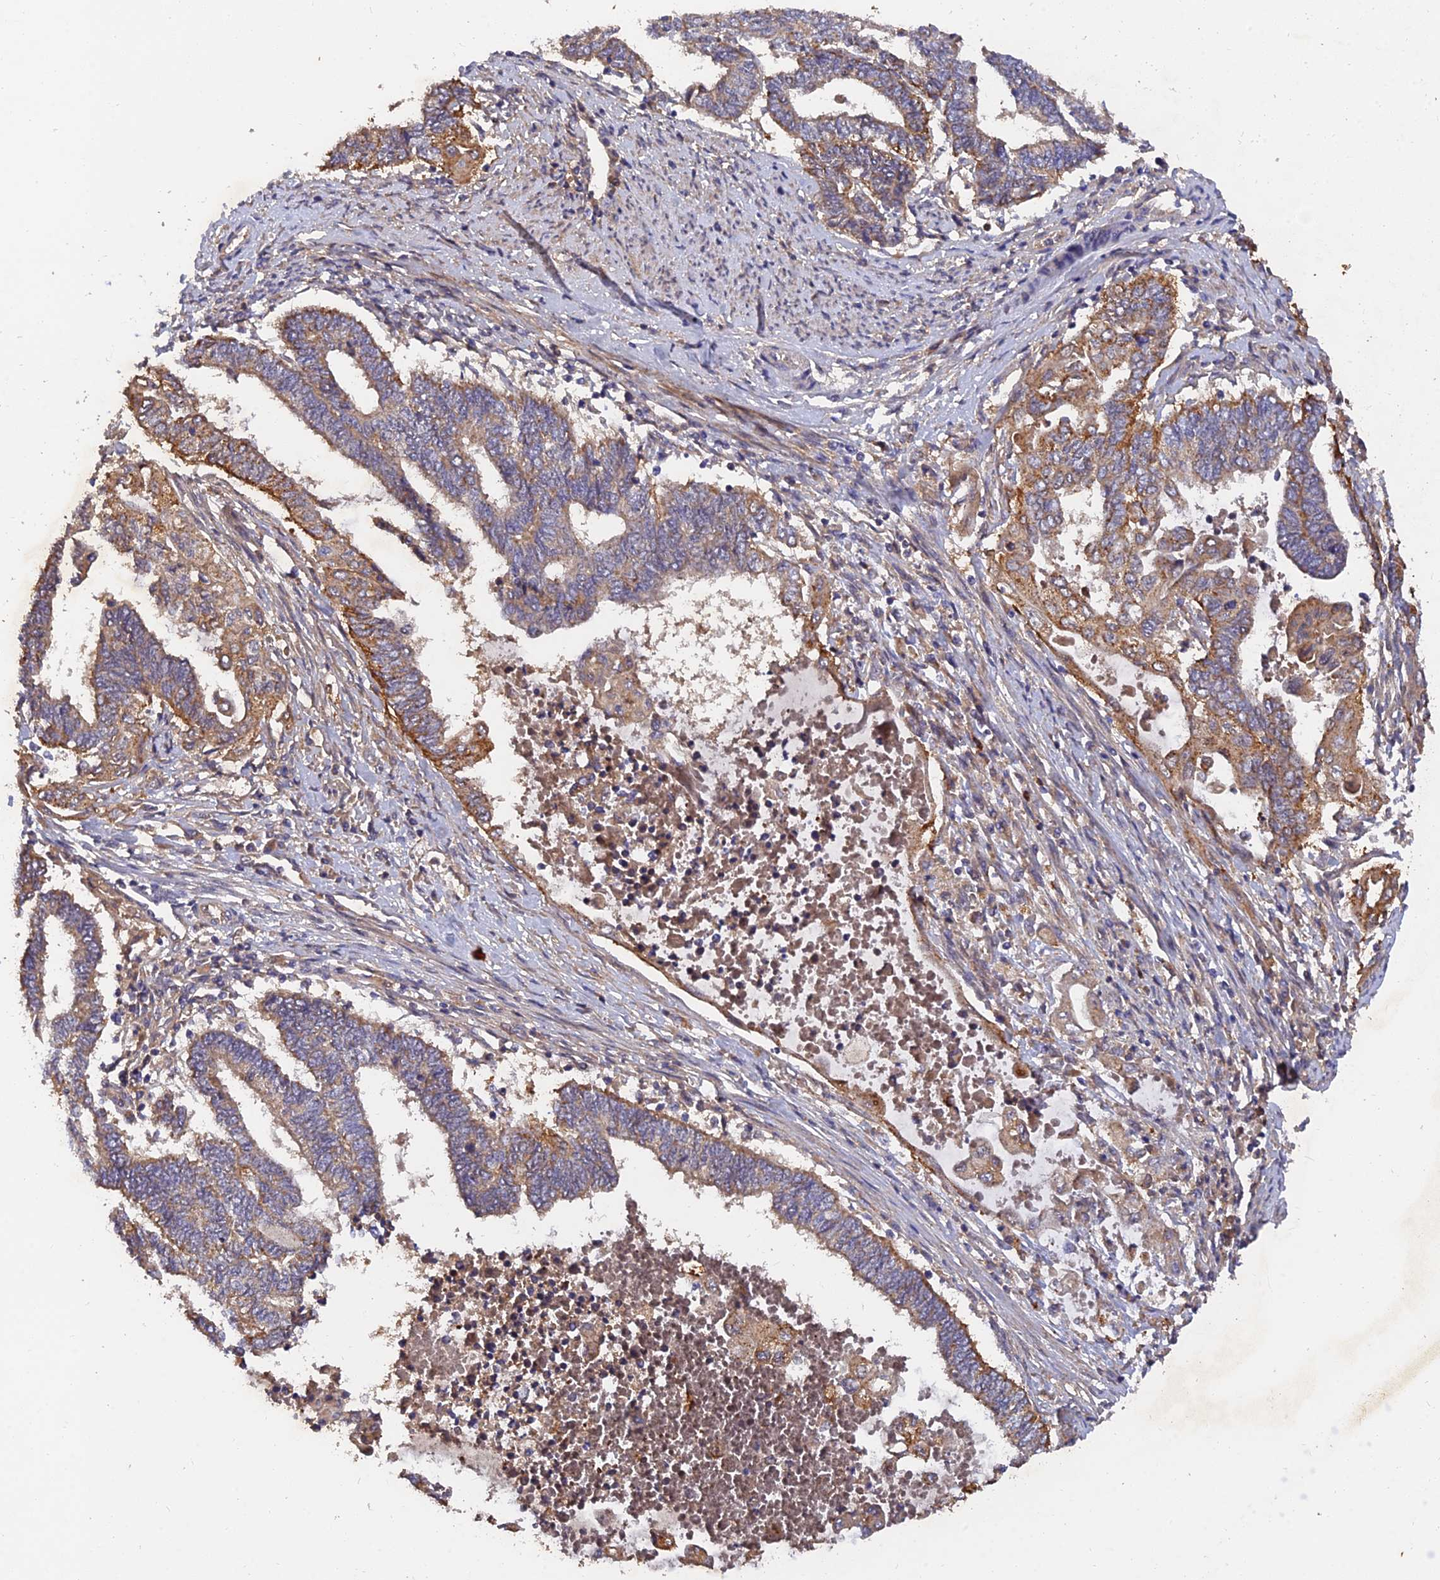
{"staining": {"intensity": "moderate", "quantity": "25%-75%", "location": "cytoplasmic/membranous"}, "tissue": "endometrial cancer", "cell_type": "Tumor cells", "image_type": "cancer", "snomed": [{"axis": "morphology", "description": "Adenocarcinoma, NOS"}, {"axis": "topography", "description": "Uterus"}, {"axis": "topography", "description": "Endometrium"}], "caption": "An image showing moderate cytoplasmic/membranous positivity in about 25%-75% of tumor cells in endometrial adenocarcinoma, as visualized by brown immunohistochemical staining.", "gene": "SLC38A11", "patient": {"sex": "female", "age": 70}}